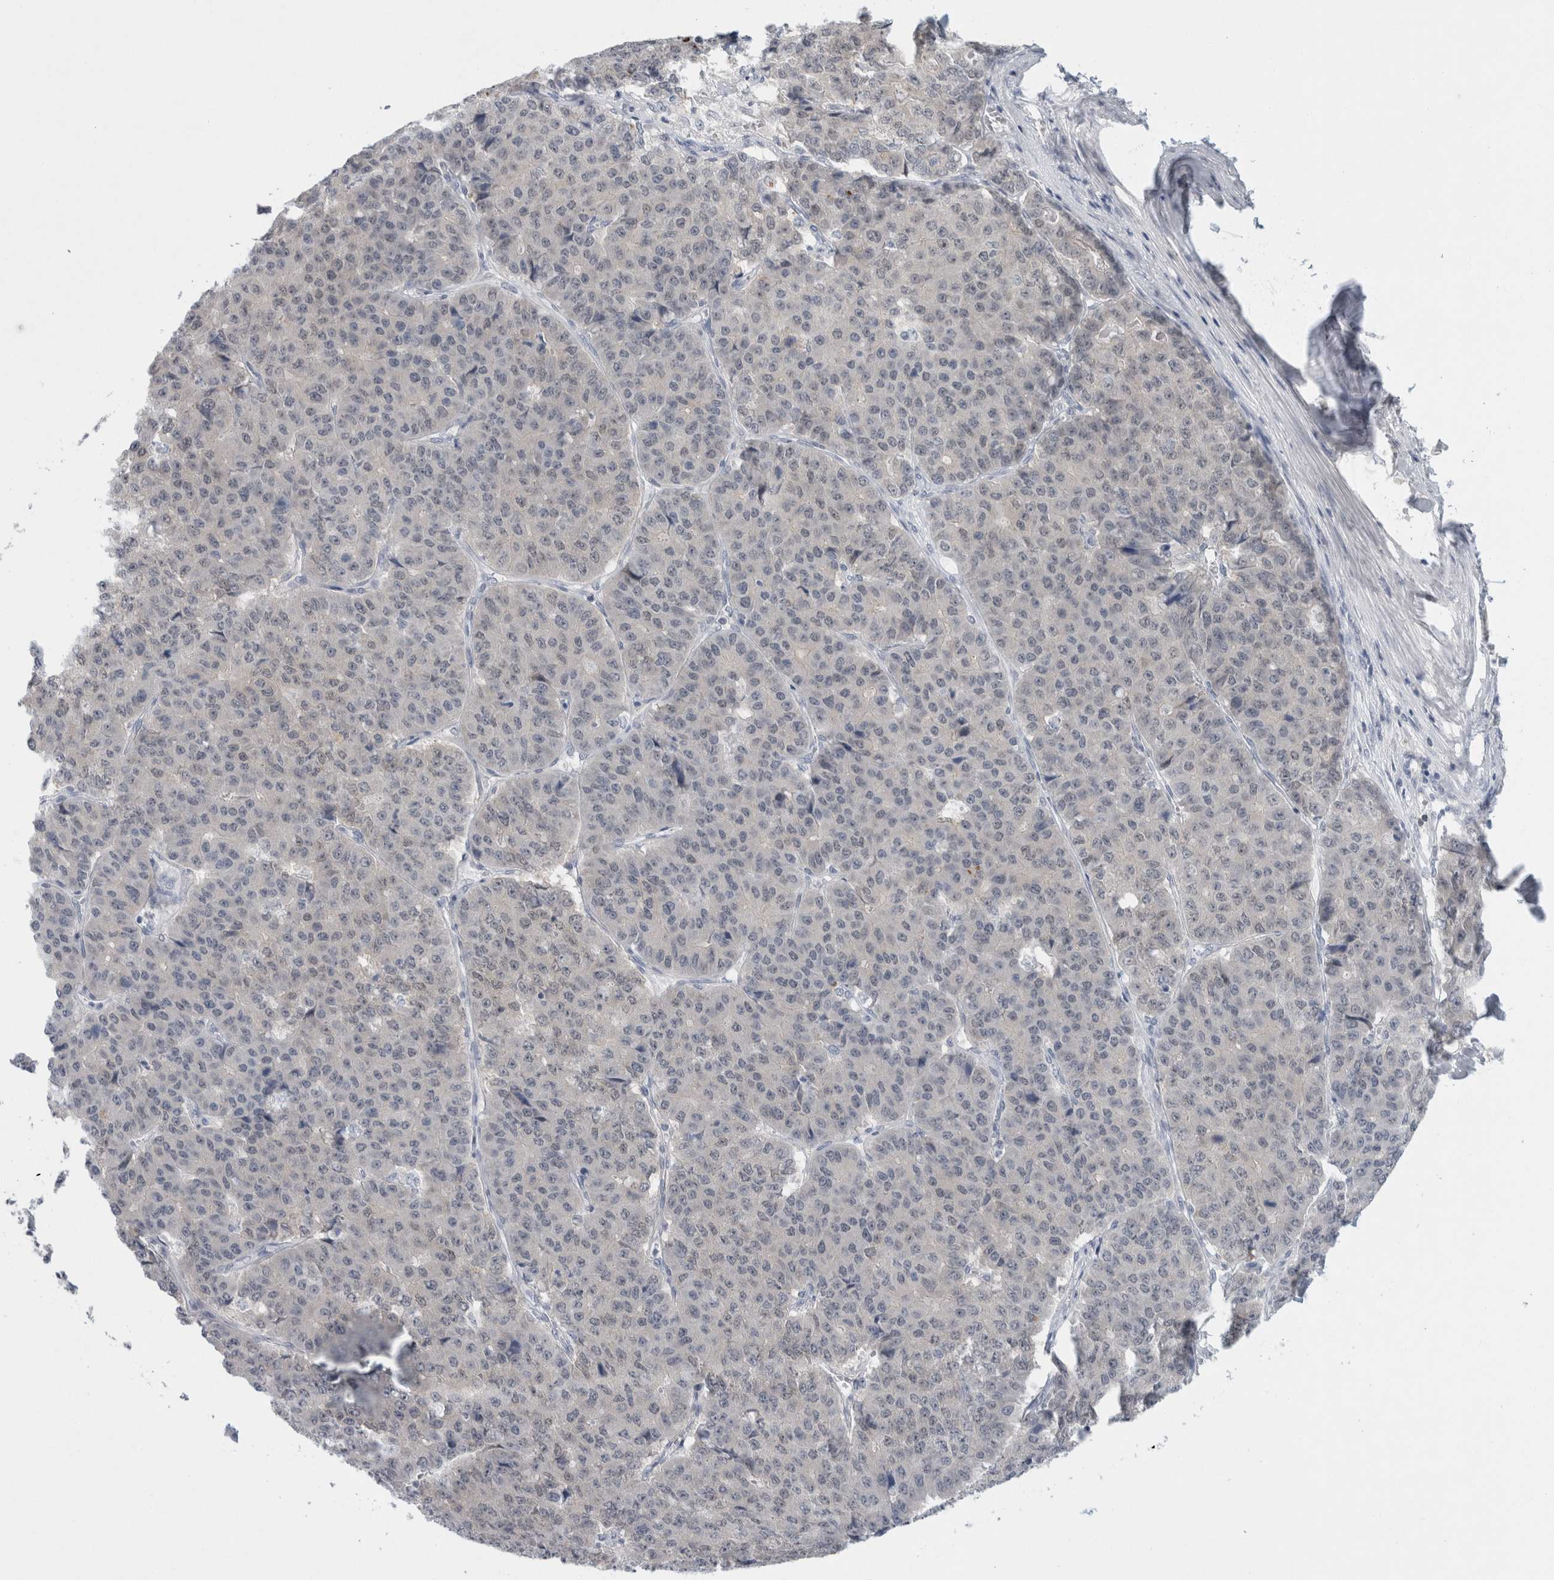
{"staining": {"intensity": "negative", "quantity": "none", "location": "none"}, "tissue": "pancreatic cancer", "cell_type": "Tumor cells", "image_type": "cancer", "snomed": [{"axis": "morphology", "description": "Adenocarcinoma, NOS"}, {"axis": "topography", "description": "Pancreas"}], "caption": "Immunohistochemical staining of pancreatic cancer (adenocarcinoma) shows no significant expression in tumor cells.", "gene": "CASP6", "patient": {"sex": "male", "age": 50}}